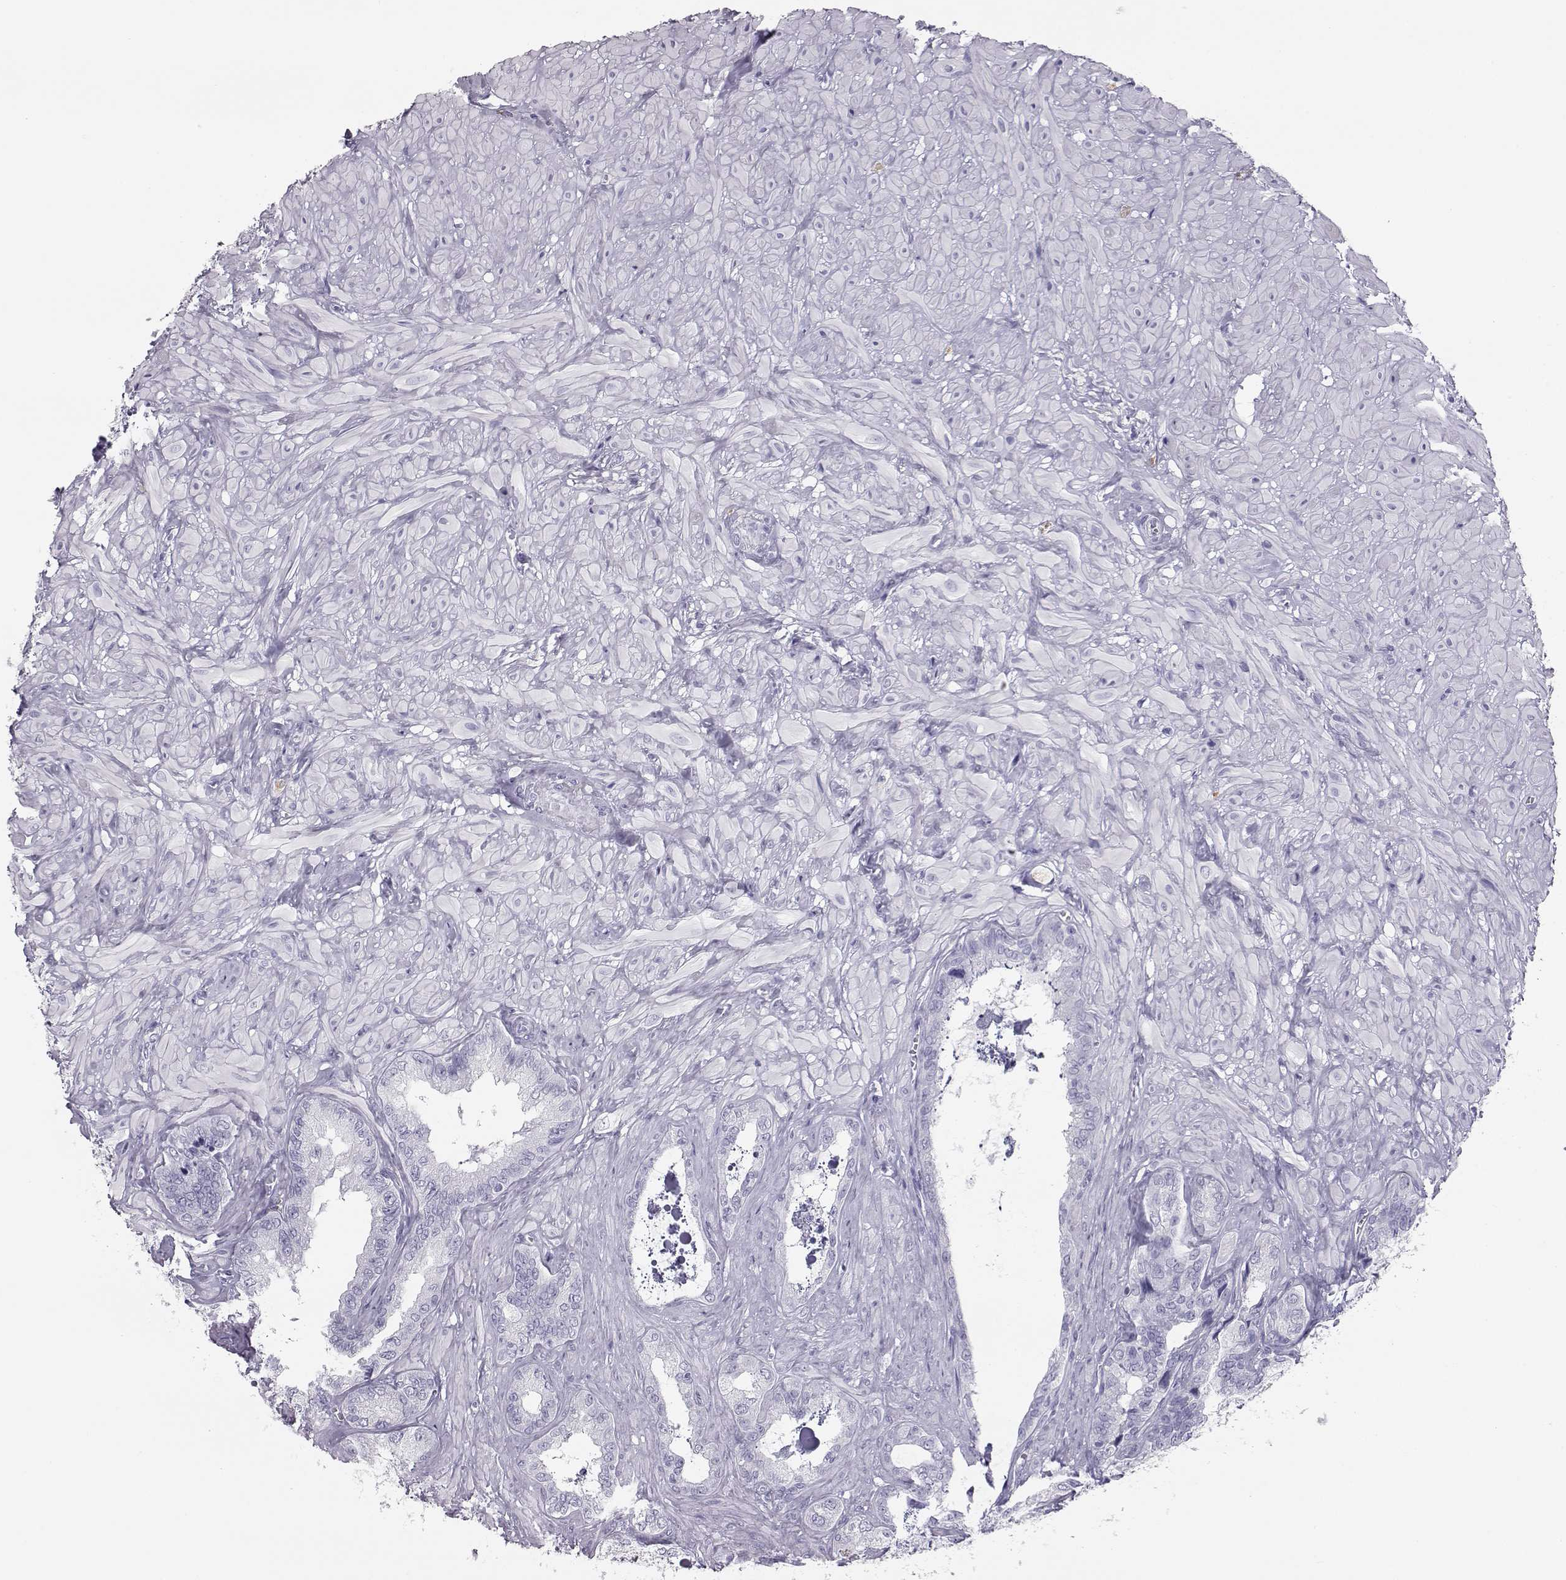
{"staining": {"intensity": "negative", "quantity": "none", "location": "none"}, "tissue": "seminal vesicle", "cell_type": "Glandular cells", "image_type": "normal", "snomed": [{"axis": "morphology", "description": "Normal tissue, NOS"}, {"axis": "topography", "description": "Seminal veicle"}], "caption": "High power microscopy photomicrograph of an immunohistochemistry (IHC) histopathology image of benign seminal vesicle, revealing no significant staining in glandular cells.", "gene": "ITLN1", "patient": {"sex": "male", "age": 72}}